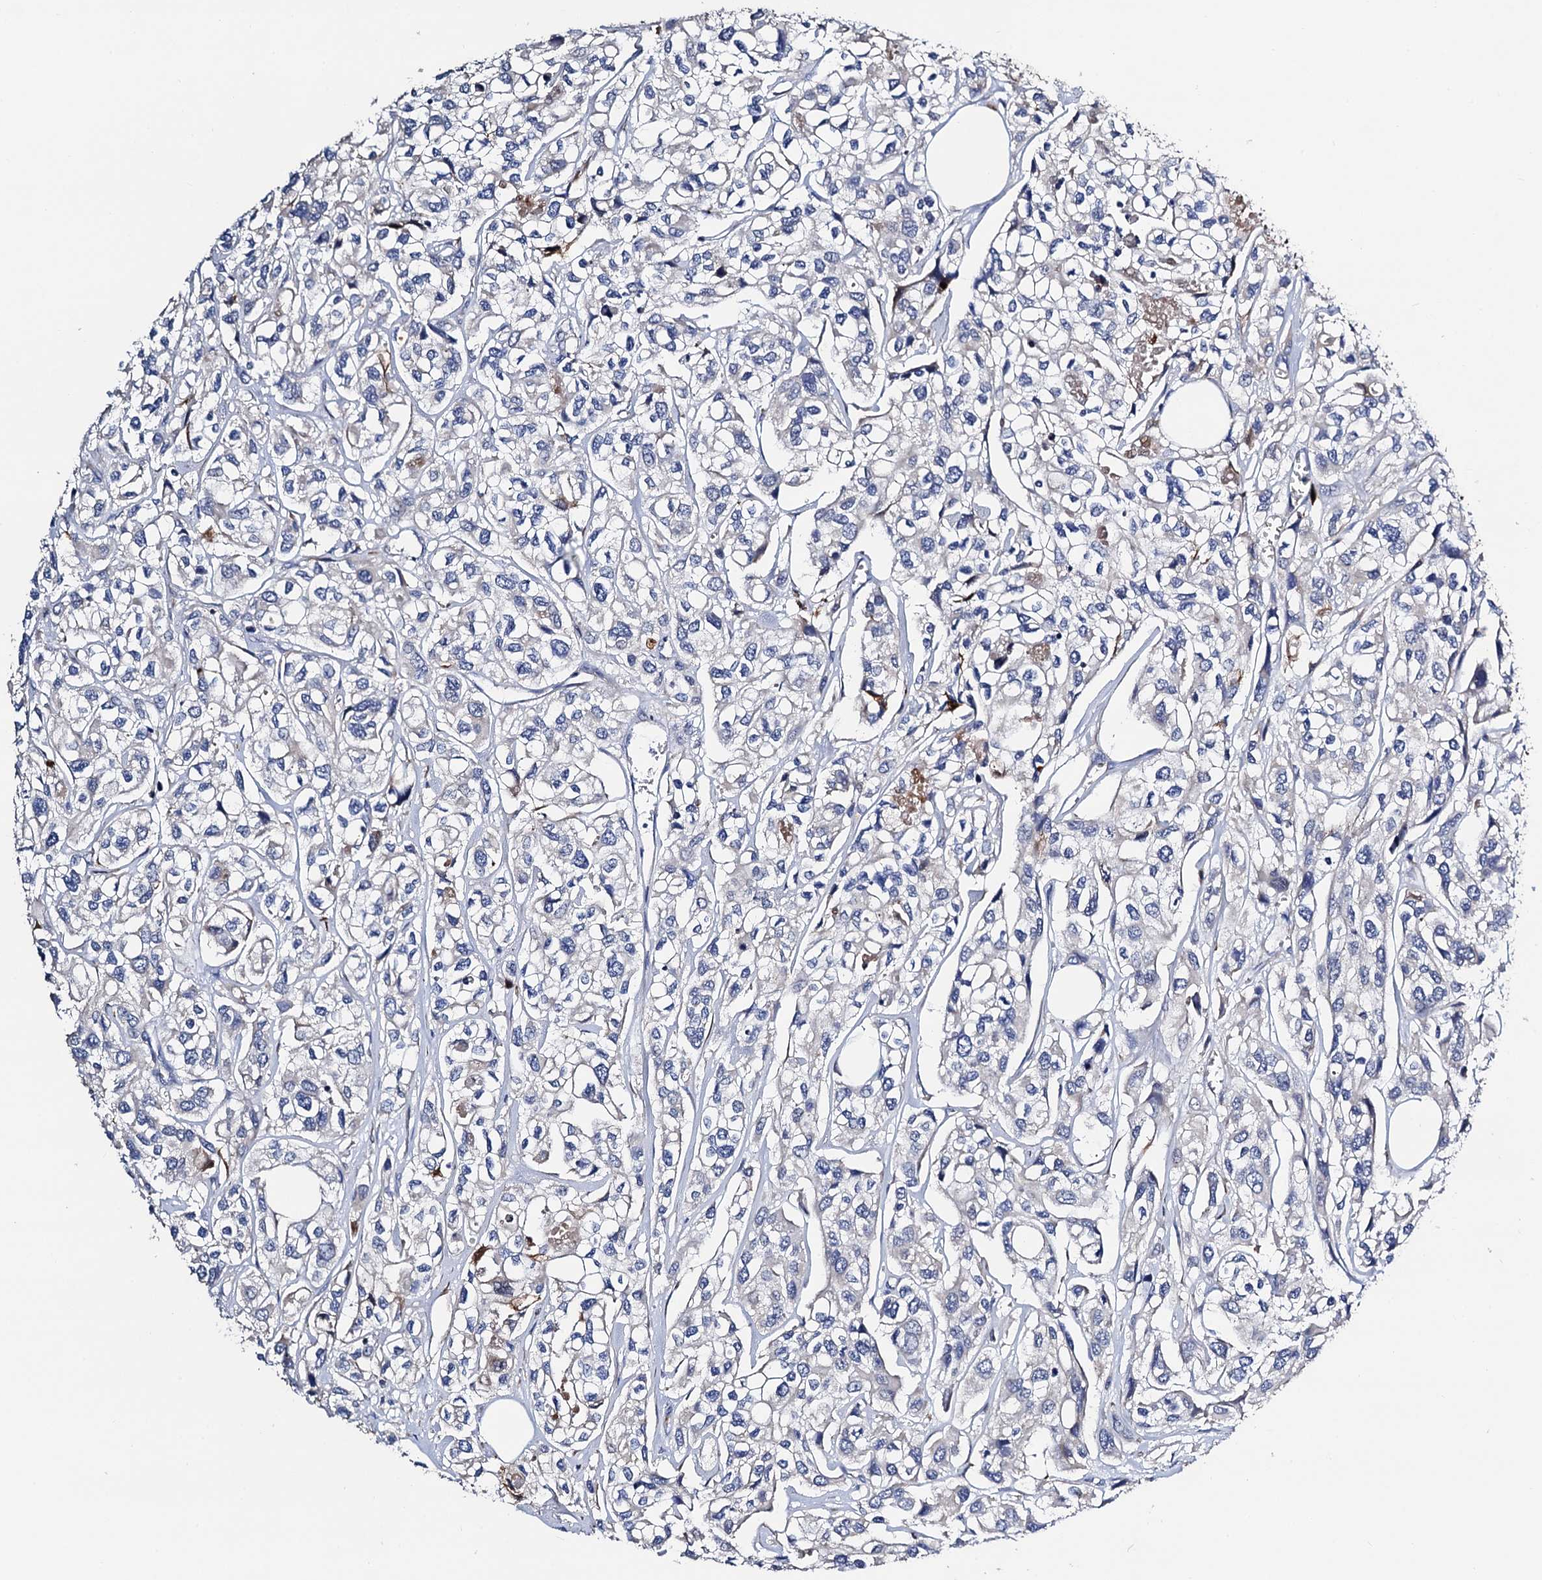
{"staining": {"intensity": "negative", "quantity": "none", "location": "none"}, "tissue": "urothelial cancer", "cell_type": "Tumor cells", "image_type": "cancer", "snomed": [{"axis": "morphology", "description": "Urothelial carcinoma, High grade"}, {"axis": "topography", "description": "Urinary bladder"}], "caption": "An image of human urothelial carcinoma (high-grade) is negative for staining in tumor cells.", "gene": "FREM3", "patient": {"sex": "male", "age": 67}}